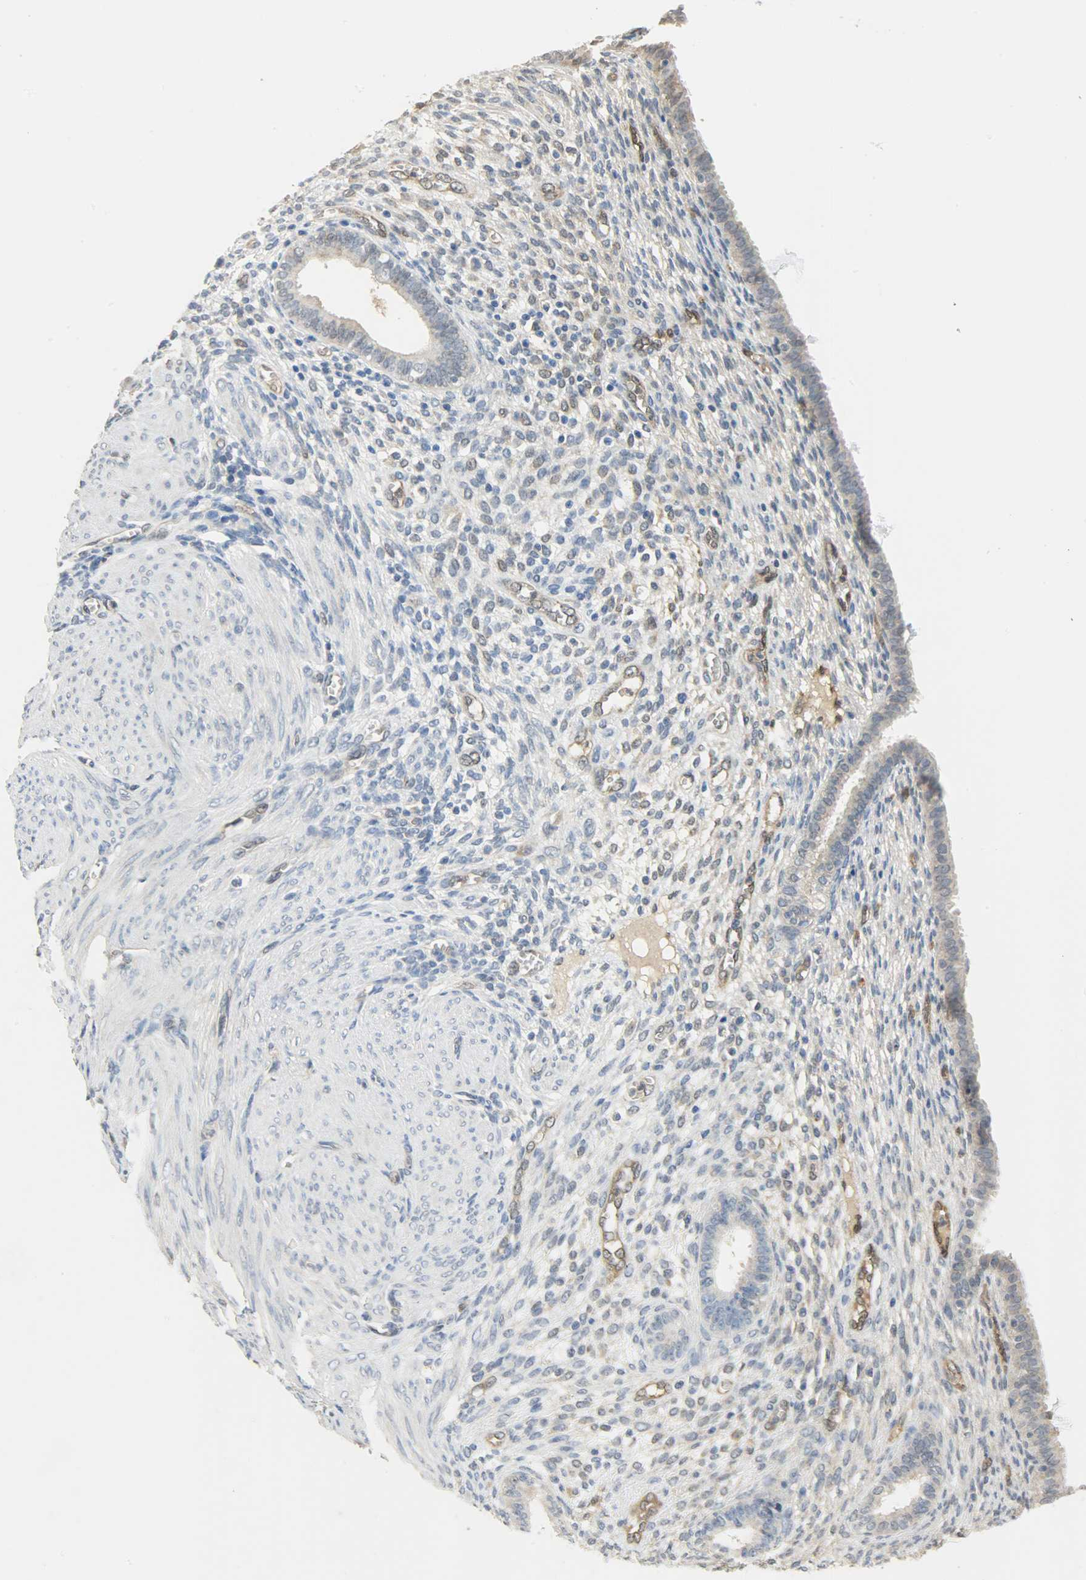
{"staining": {"intensity": "negative", "quantity": "none", "location": "none"}, "tissue": "endometrium", "cell_type": "Cells in endometrial stroma", "image_type": "normal", "snomed": [{"axis": "morphology", "description": "Normal tissue, NOS"}, {"axis": "topography", "description": "Endometrium"}], "caption": "Immunohistochemistry (IHC) photomicrograph of benign endometrium stained for a protein (brown), which exhibits no positivity in cells in endometrial stroma. (DAB (3,3'-diaminobenzidine) immunohistochemistry visualized using brightfield microscopy, high magnification).", "gene": "FKBP1A", "patient": {"sex": "female", "age": 72}}